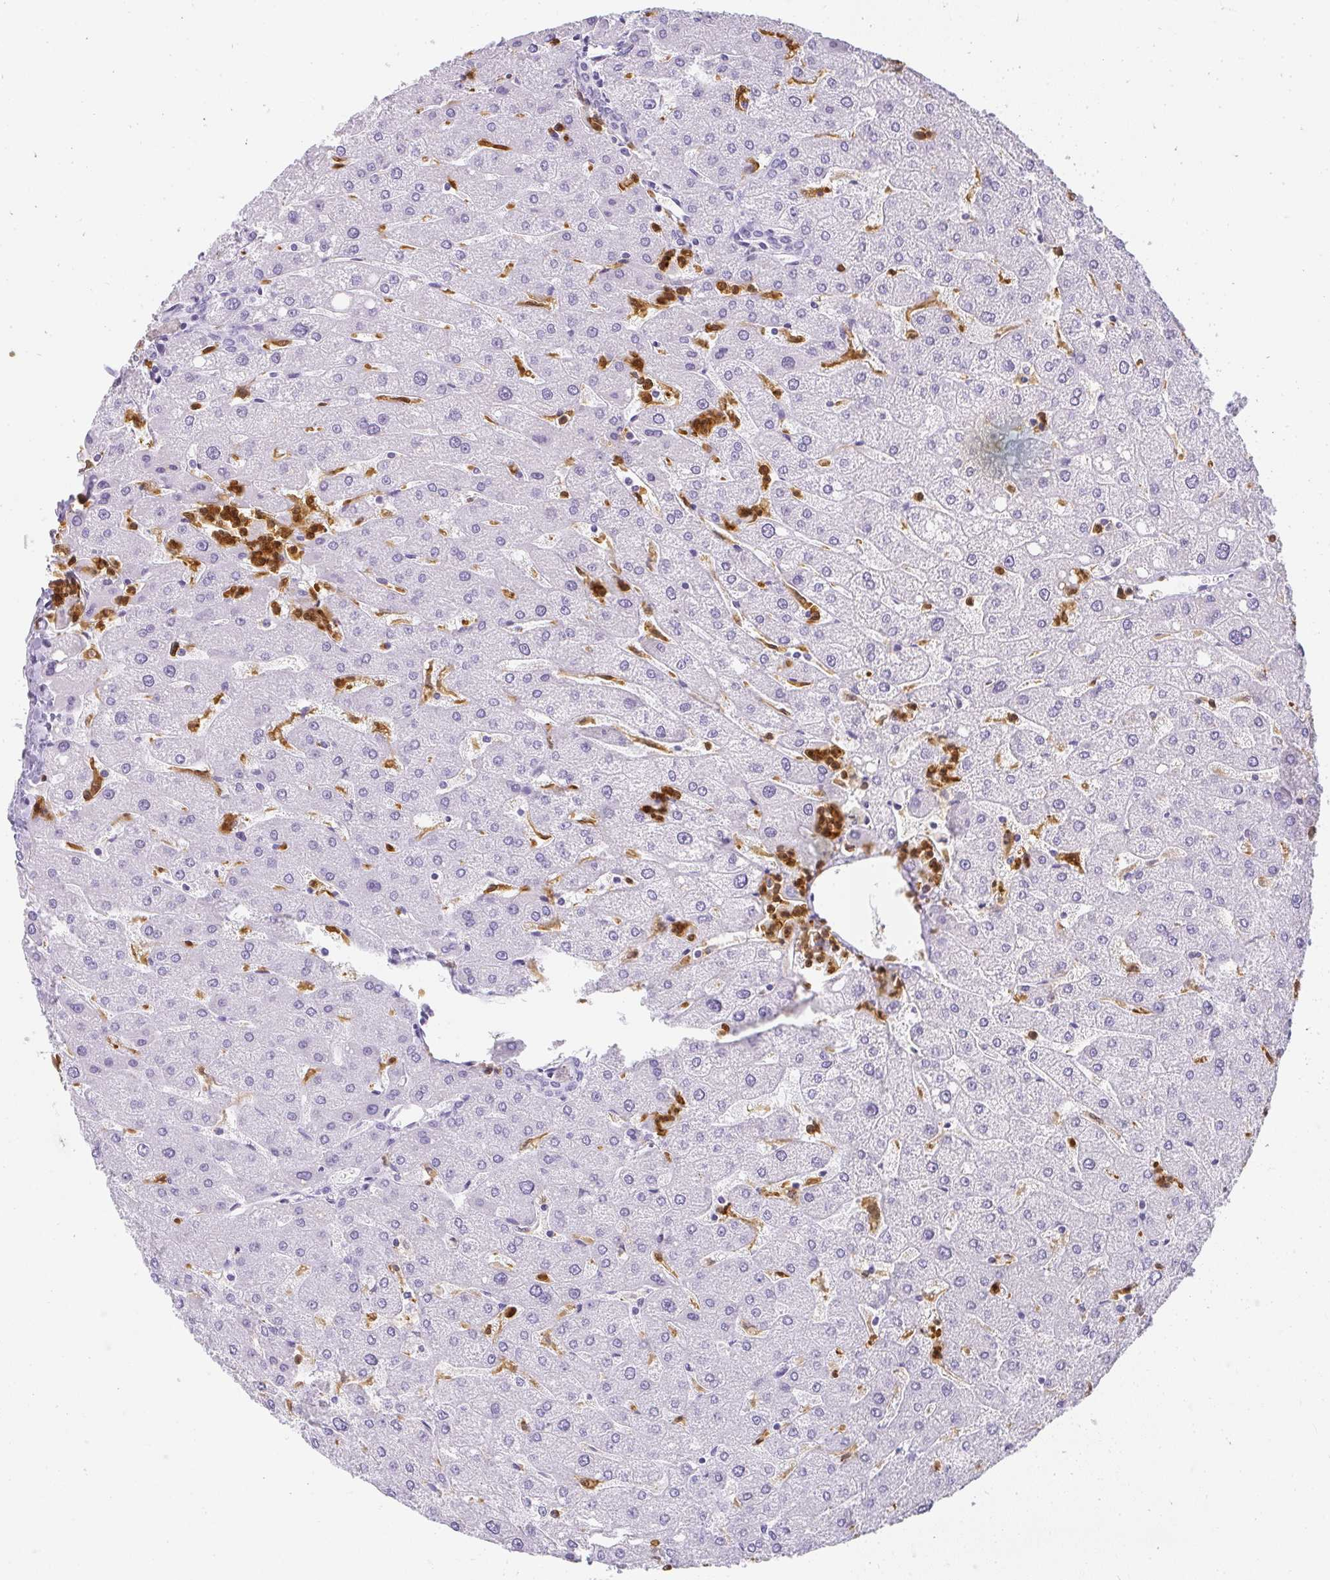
{"staining": {"intensity": "negative", "quantity": "none", "location": "none"}, "tissue": "liver", "cell_type": "Cholangiocytes", "image_type": "normal", "snomed": [{"axis": "morphology", "description": "Normal tissue, NOS"}, {"axis": "topography", "description": "Liver"}], "caption": "This micrograph is of normal liver stained with IHC to label a protein in brown with the nuclei are counter-stained blue. There is no positivity in cholangiocytes.", "gene": "HK3", "patient": {"sex": "male", "age": 67}}